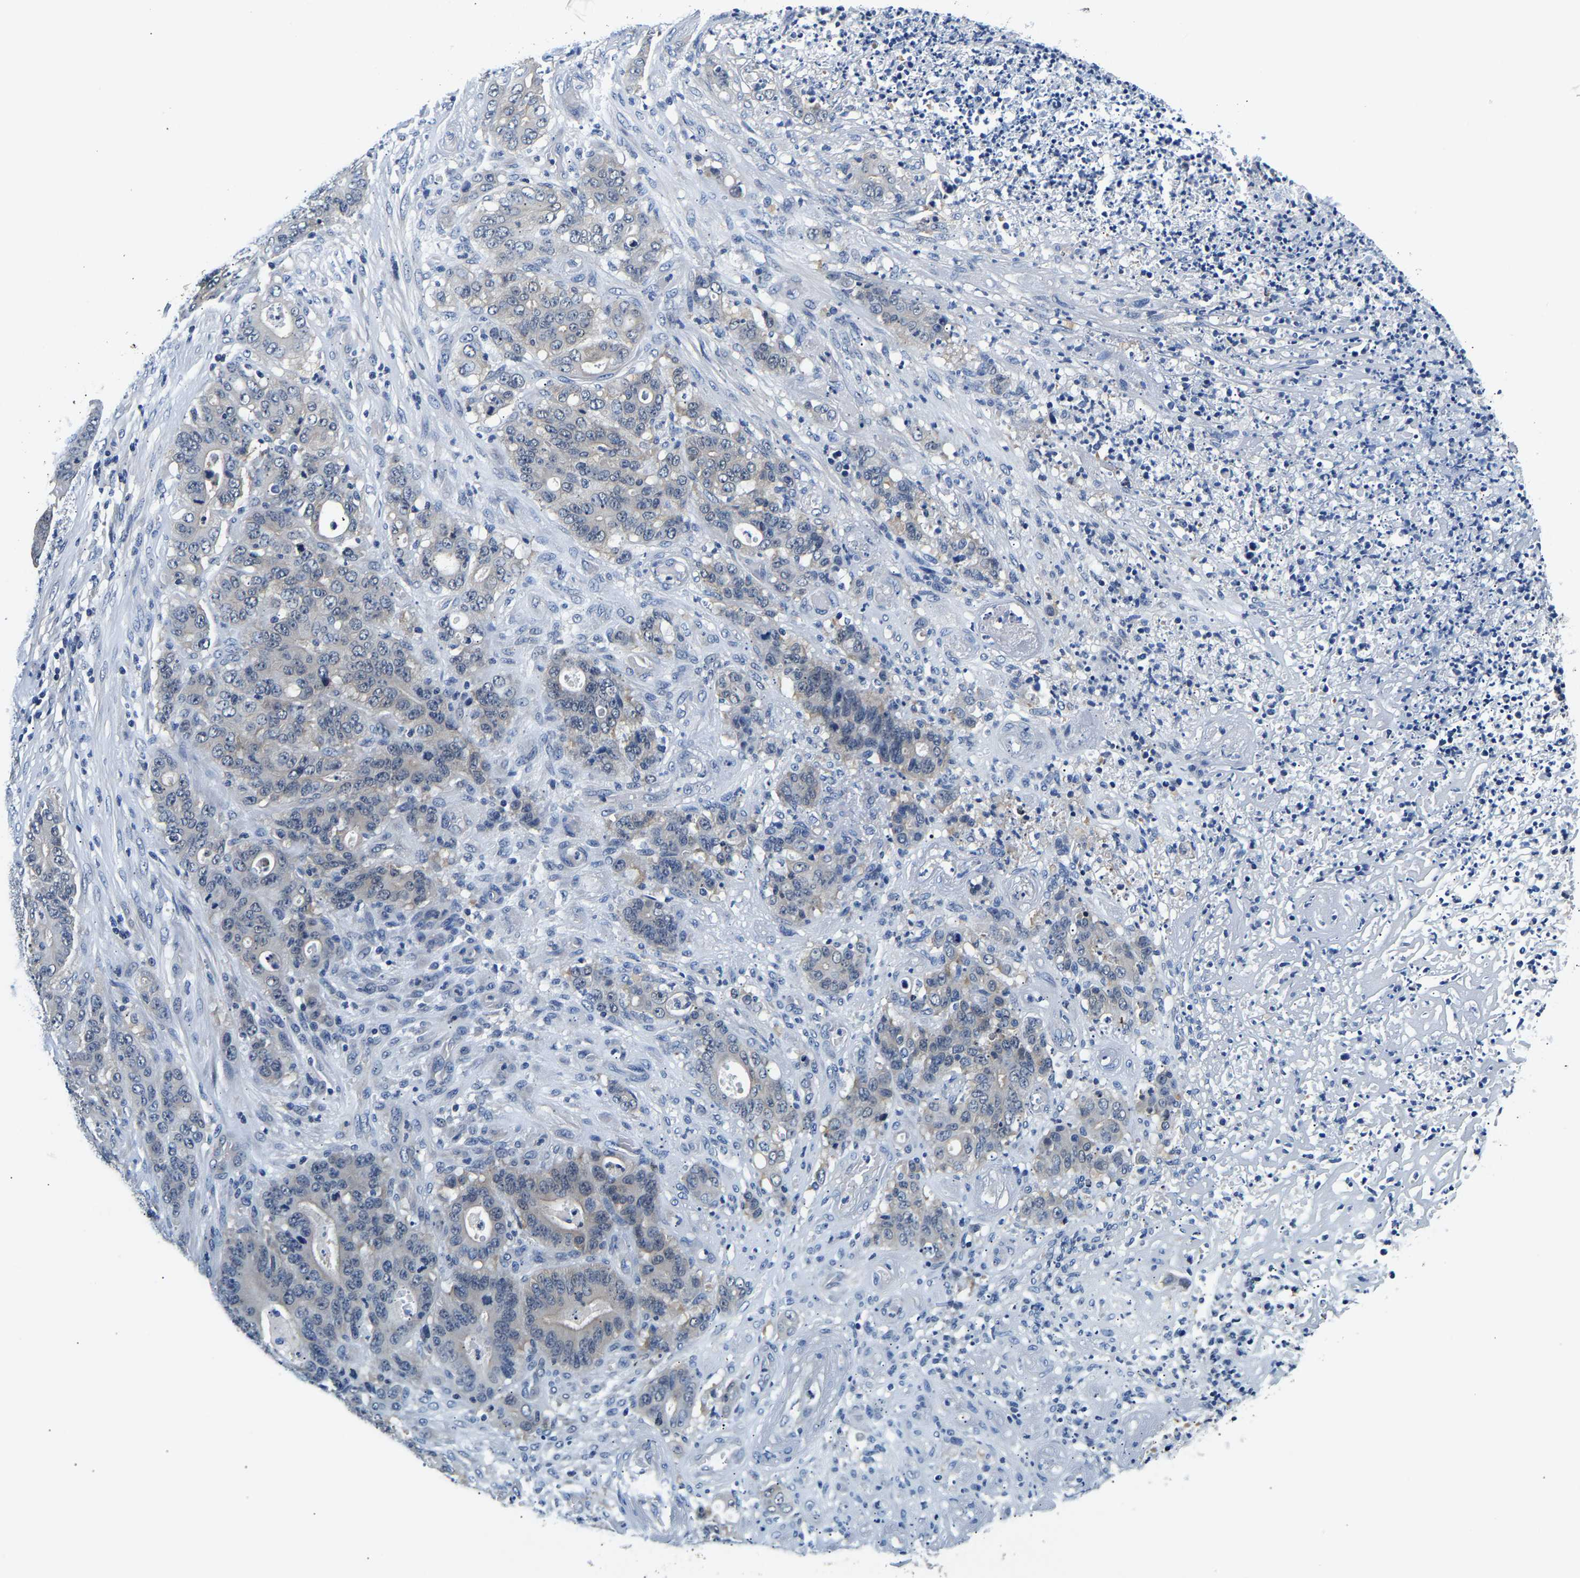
{"staining": {"intensity": "negative", "quantity": "none", "location": "none"}, "tissue": "stomach cancer", "cell_type": "Tumor cells", "image_type": "cancer", "snomed": [{"axis": "morphology", "description": "Adenocarcinoma, NOS"}, {"axis": "topography", "description": "Stomach"}], "caption": "High power microscopy photomicrograph of an immunohistochemistry micrograph of stomach adenocarcinoma, revealing no significant positivity in tumor cells.", "gene": "UCHL3", "patient": {"sex": "female", "age": 73}}